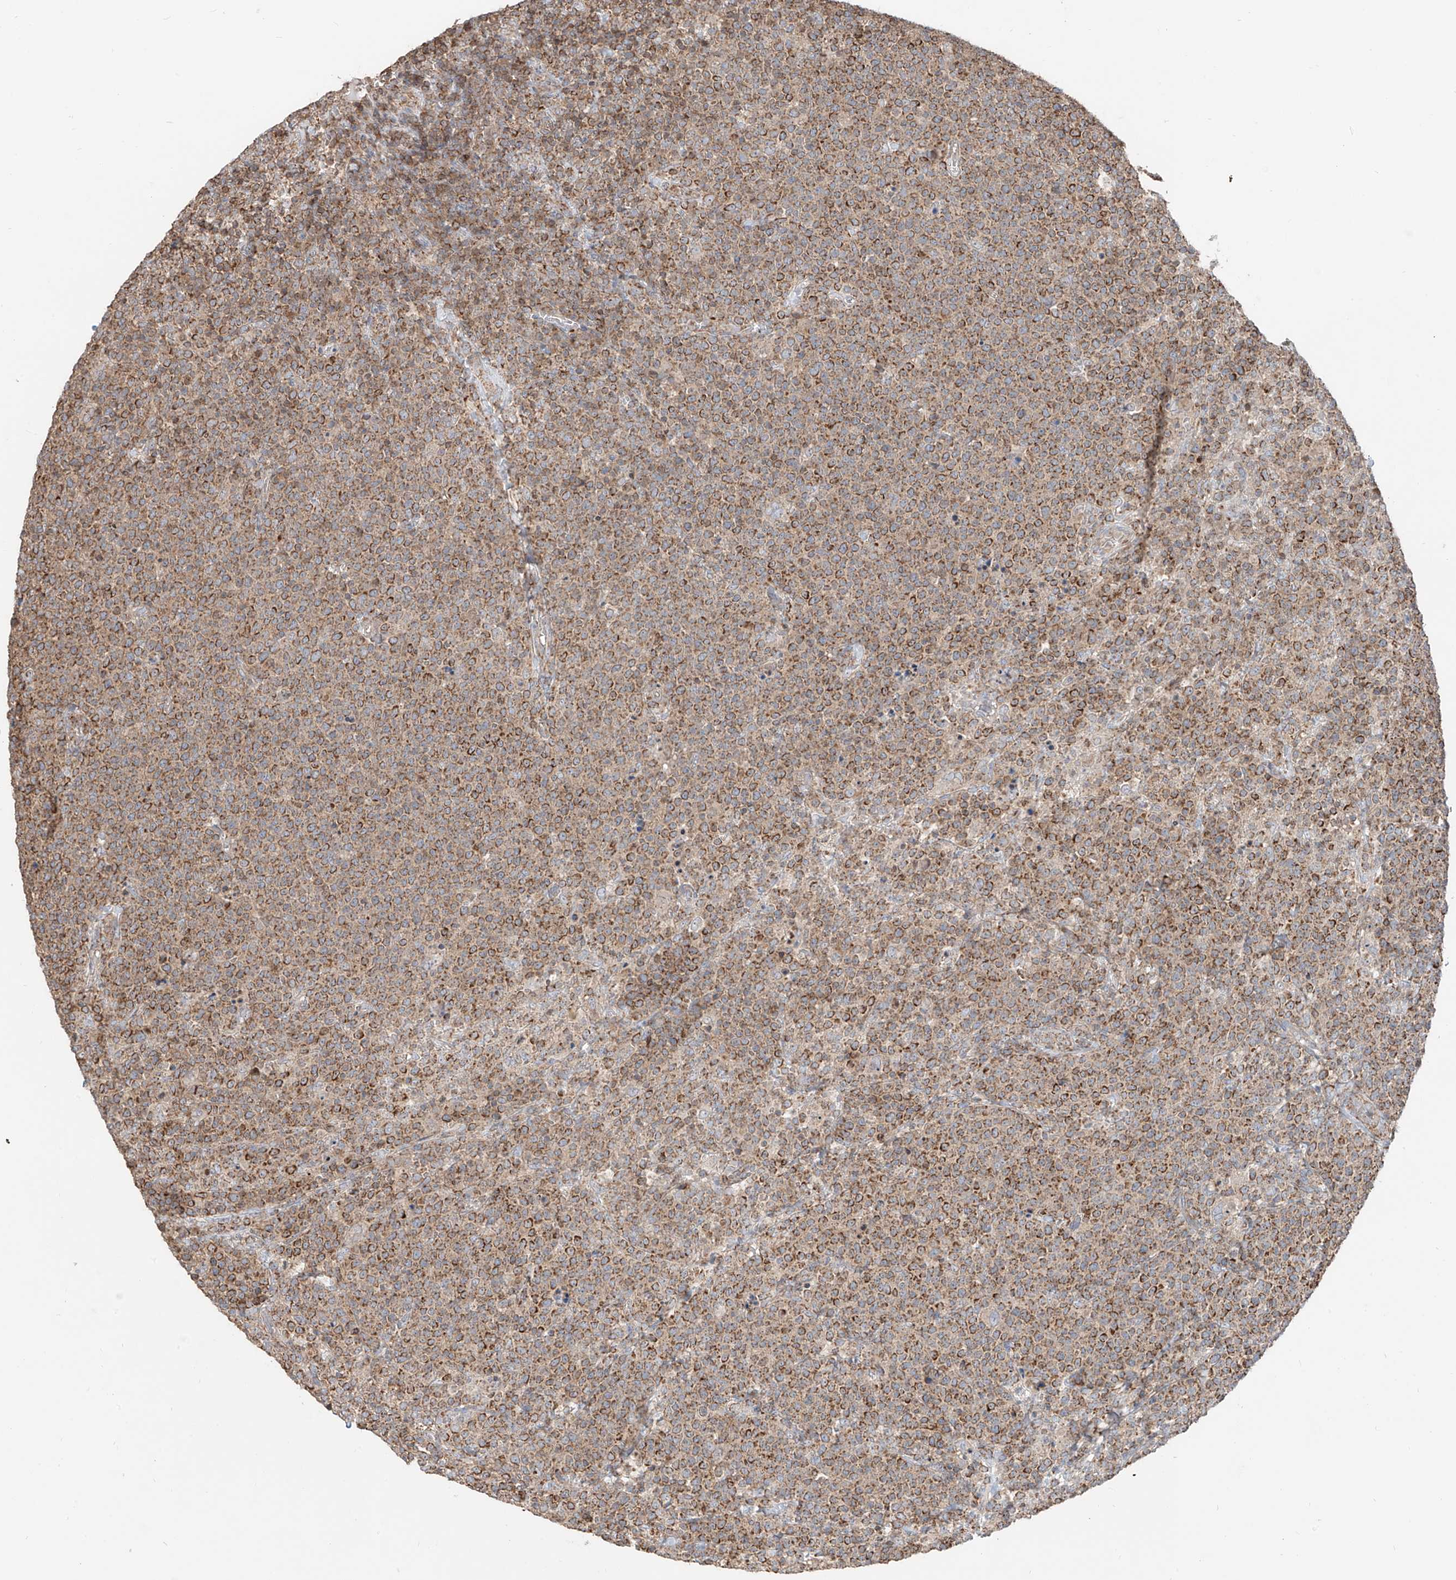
{"staining": {"intensity": "moderate", "quantity": ">75%", "location": "cytoplasmic/membranous"}, "tissue": "lymphoma", "cell_type": "Tumor cells", "image_type": "cancer", "snomed": [{"axis": "morphology", "description": "Malignant lymphoma, non-Hodgkin's type, High grade"}, {"axis": "topography", "description": "Lymph node"}], "caption": "This is an image of IHC staining of lymphoma, which shows moderate staining in the cytoplasmic/membranous of tumor cells.", "gene": "ETHE1", "patient": {"sex": "male", "age": 61}}